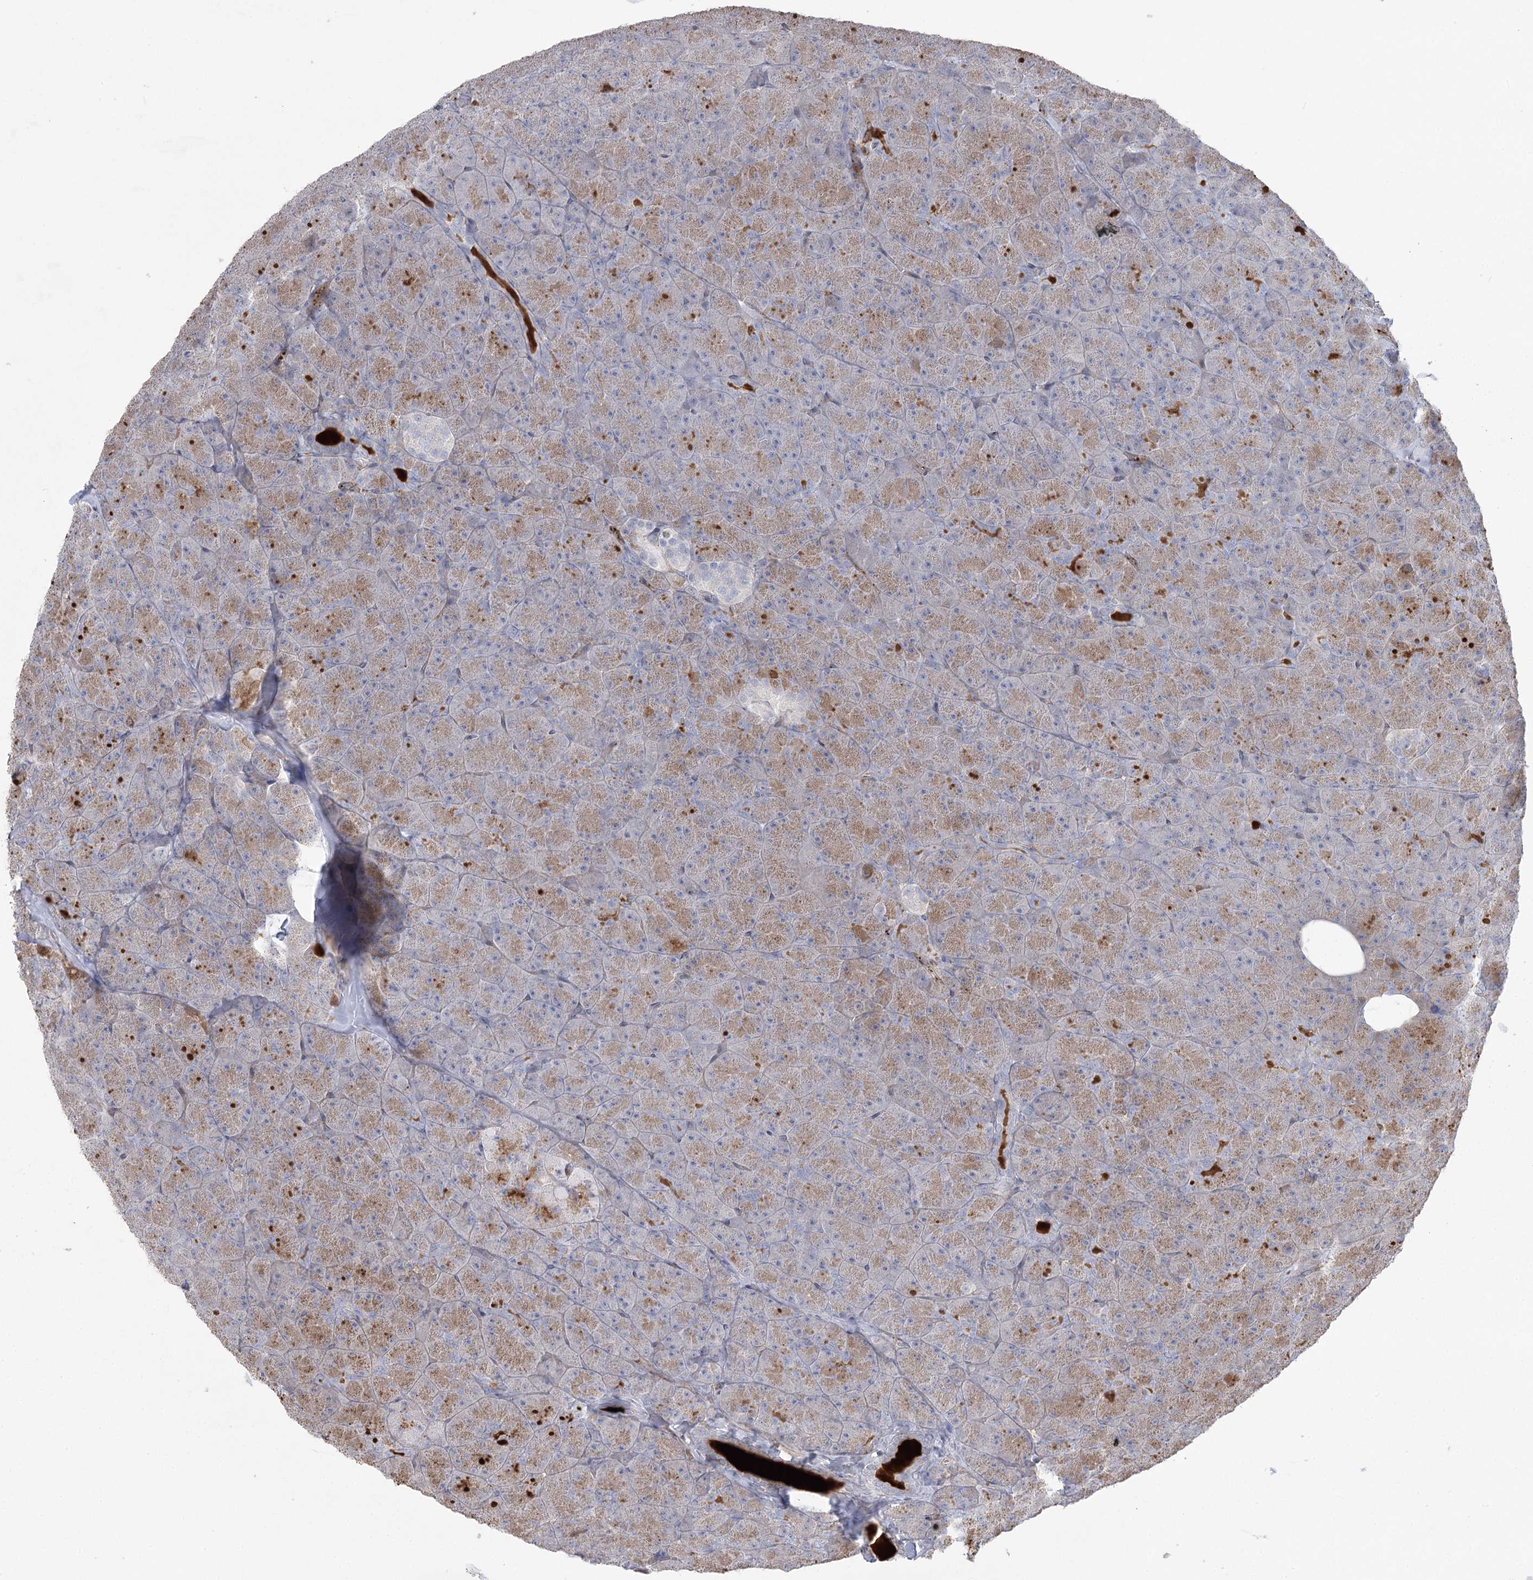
{"staining": {"intensity": "strong", "quantity": "25%-75%", "location": "cytoplasmic/membranous"}, "tissue": "pancreas", "cell_type": "Exocrine glandular cells", "image_type": "normal", "snomed": [{"axis": "morphology", "description": "Normal tissue, NOS"}, {"axis": "topography", "description": "Pancreas"}], "caption": "IHC image of unremarkable pancreas: human pancreas stained using immunohistochemistry (IHC) displays high levels of strong protein expression localized specifically in the cytoplasmic/membranous of exocrine glandular cells, appearing as a cytoplasmic/membranous brown color.", "gene": "AMTN", "patient": {"sex": "male", "age": 36}}